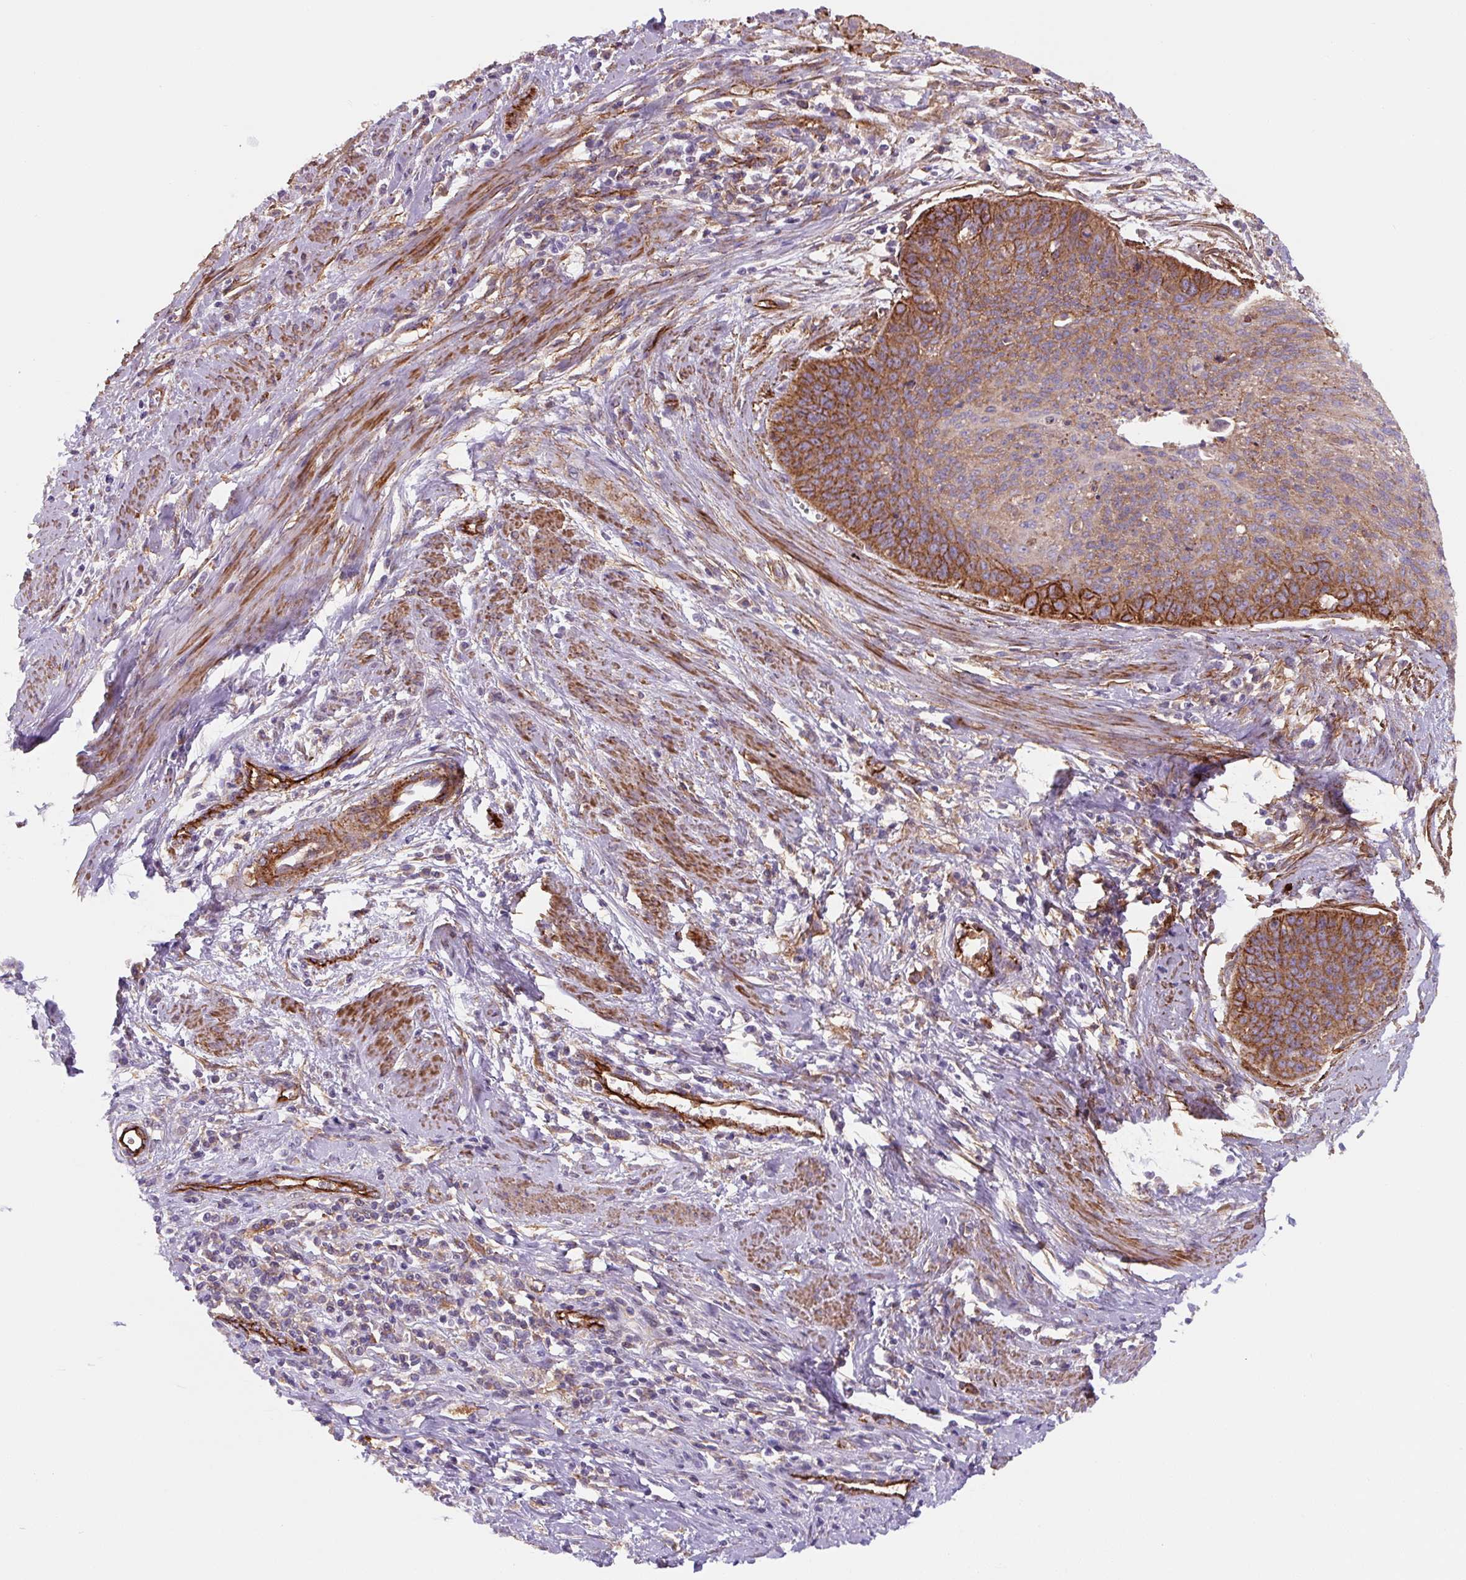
{"staining": {"intensity": "moderate", "quantity": ">75%", "location": "cytoplasmic/membranous"}, "tissue": "cervical cancer", "cell_type": "Tumor cells", "image_type": "cancer", "snomed": [{"axis": "morphology", "description": "Squamous cell carcinoma, NOS"}, {"axis": "topography", "description": "Cervix"}], "caption": "Tumor cells show moderate cytoplasmic/membranous staining in about >75% of cells in cervical squamous cell carcinoma.", "gene": "DHFR2", "patient": {"sex": "female", "age": 55}}